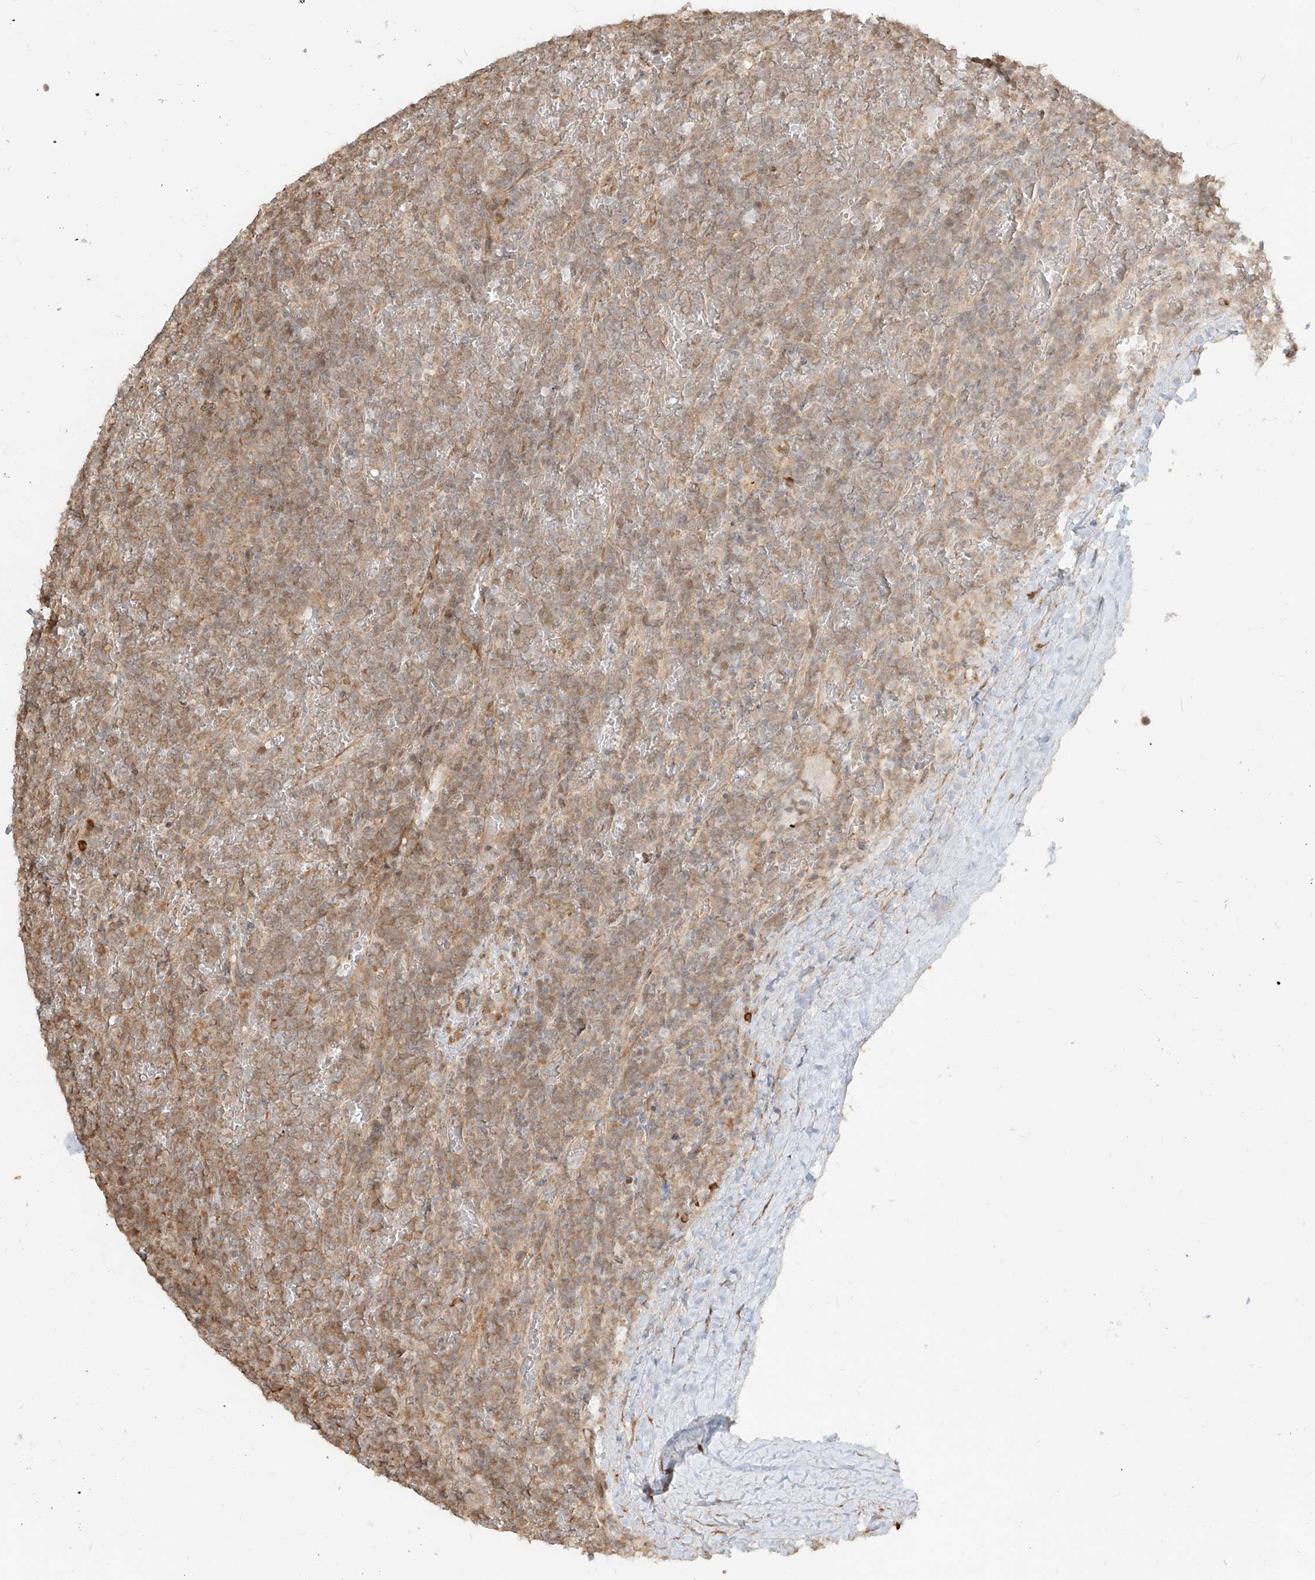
{"staining": {"intensity": "weak", "quantity": ">75%", "location": "cytoplasmic/membranous"}, "tissue": "lymphoma", "cell_type": "Tumor cells", "image_type": "cancer", "snomed": [{"axis": "morphology", "description": "Malignant lymphoma, non-Hodgkin's type, Low grade"}, {"axis": "topography", "description": "Spleen"}], "caption": "DAB (3,3'-diaminobenzidine) immunohistochemical staining of human malignant lymphoma, non-Hodgkin's type (low-grade) reveals weak cytoplasmic/membranous protein staining in approximately >75% of tumor cells.", "gene": "UBE2K", "patient": {"sex": "female", "age": 19}}